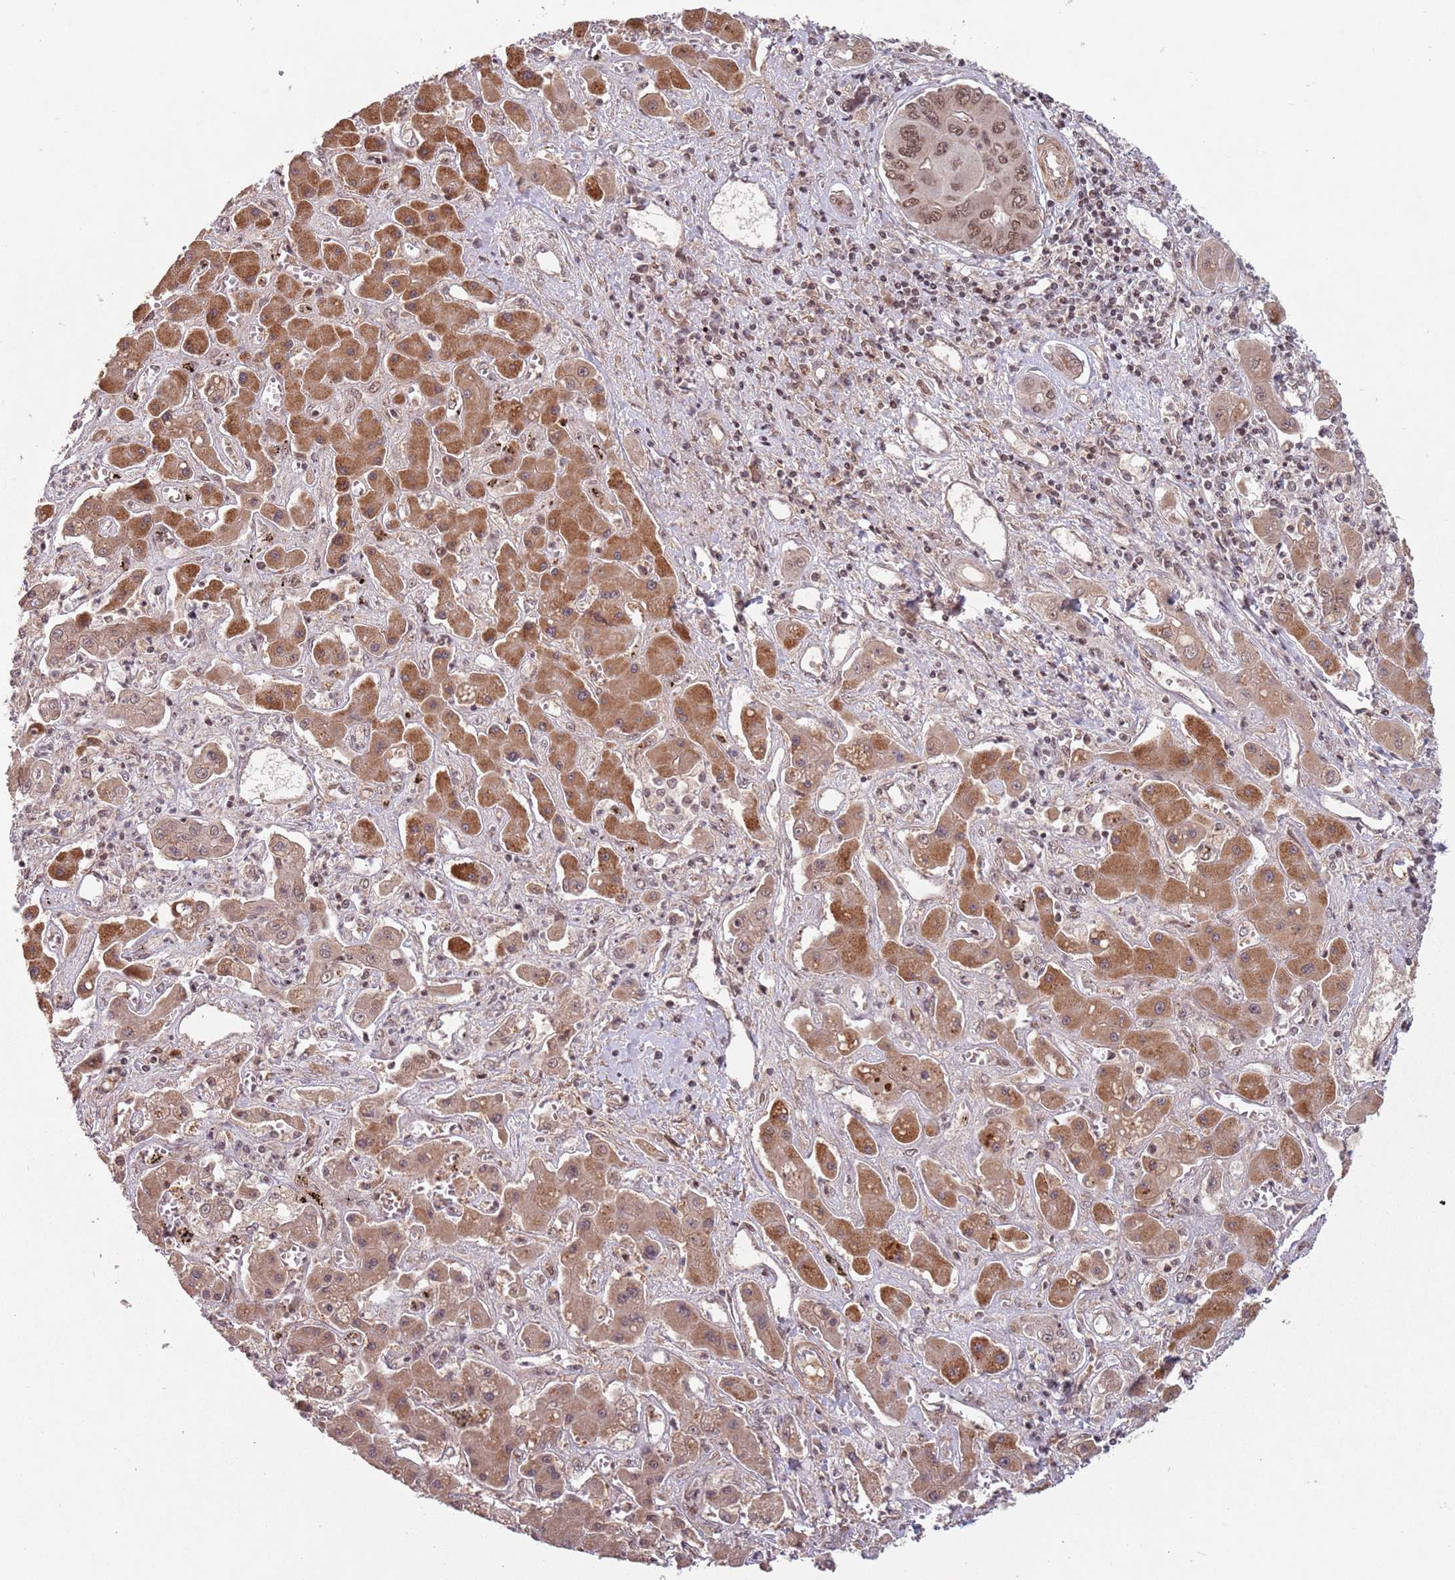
{"staining": {"intensity": "moderate", "quantity": ">75%", "location": "cytoplasmic/membranous,nuclear"}, "tissue": "liver cancer", "cell_type": "Tumor cells", "image_type": "cancer", "snomed": [{"axis": "morphology", "description": "Cholangiocarcinoma"}, {"axis": "topography", "description": "Liver"}], "caption": "Immunohistochemical staining of liver cancer reveals moderate cytoplasmic/membranous and nuclear protein positivity in about >75% of tumor cells.", "gene": "SUDS3", "patient": {"sex": "male", "age": 67}}